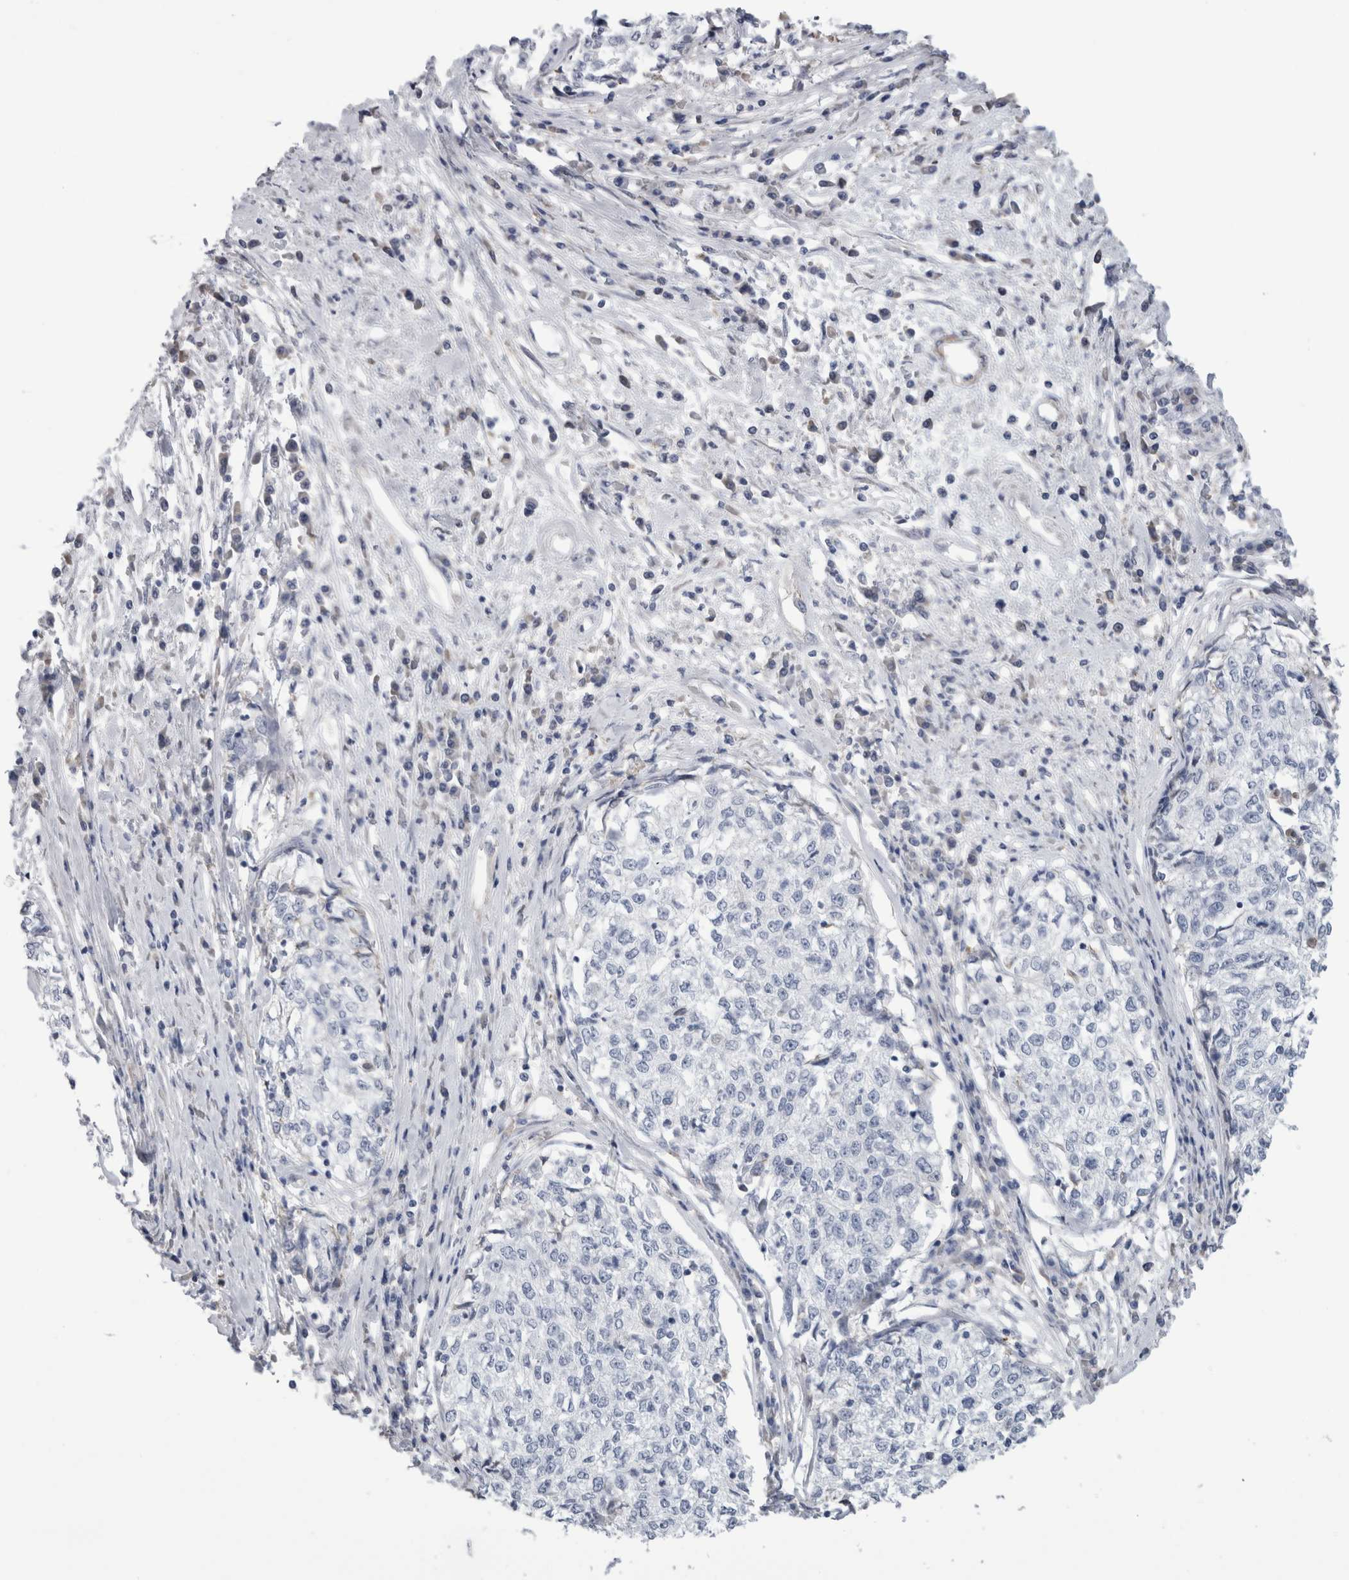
{"staining": {"intensity": "negative", "quantity": "none", "location": "none"}, "tissue": "cervical cancer", "cell_type": "Tumor cells", "image_type": "cancer", "snomed": [{"axis": "morphology", "description": "Squamous cell carcinoma, NOS"}, {"axis": "topography", "description": "Cervix"}], "caption": "Immunohistochemical staining of cervical cancer (squamous cell carcinoma) demonstrates no significant positivity in tumor cells.", "gene": "SMAP2", "patient": {"sex": "female", "age": 57}}